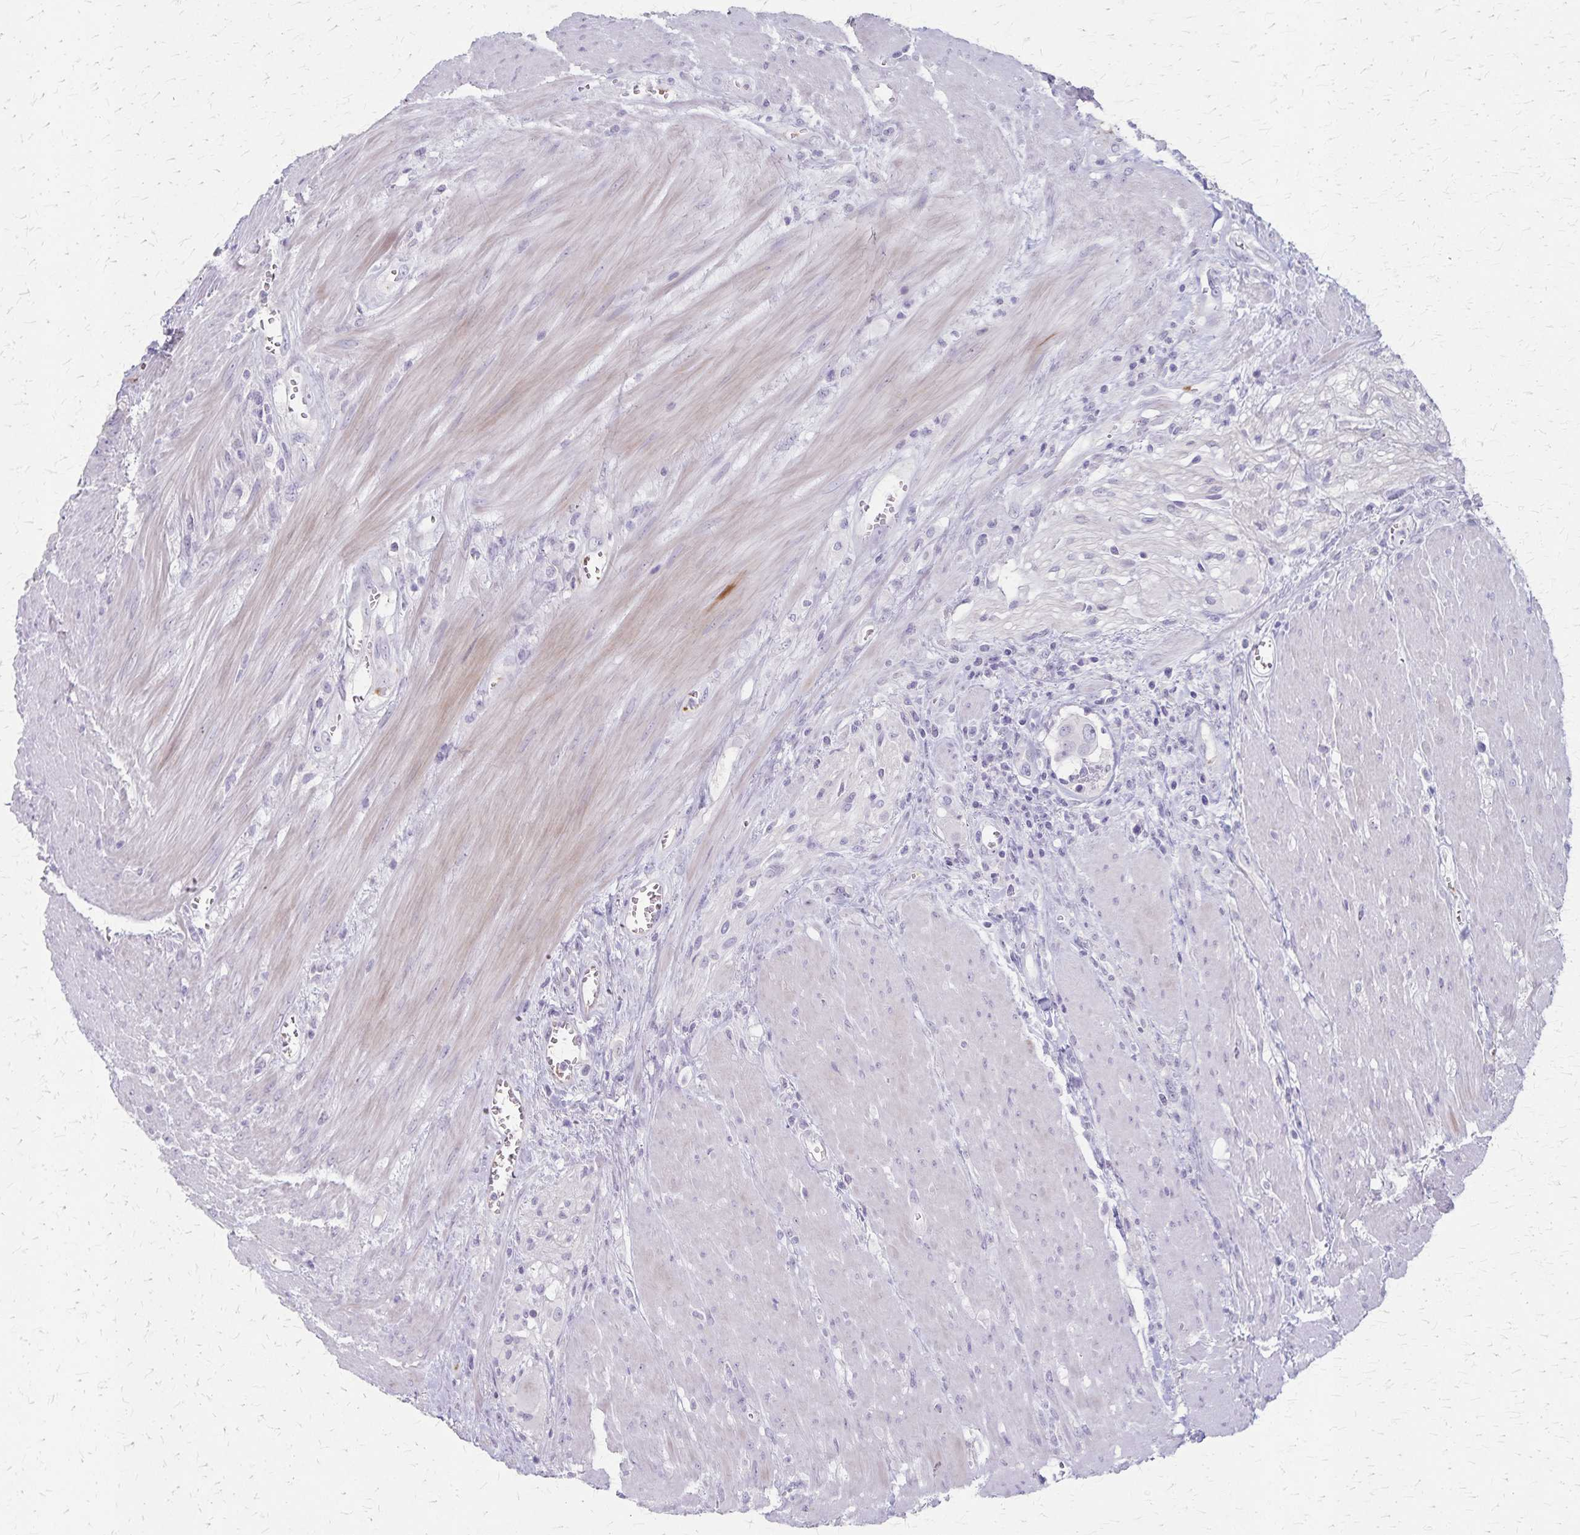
{"staining": {"intensity": "negative", "quantity": "none", "location": "none"}, "tissue": "colorectal cancer", "cell_type": "Tumor cells", "image_type": "cancer", "snomed": [{"axis": "morphology", "description": "Adenocarcinoma, NOS"}, {"axis": "topography", "description": "Rectum"}], "caption": "This is a micrograph of immunohistochemistry staining of colorectal cancer, which shows no expression in tumor cells.", "gene": "RASL10B", "patient": {"sex": "female", "age": 62}}